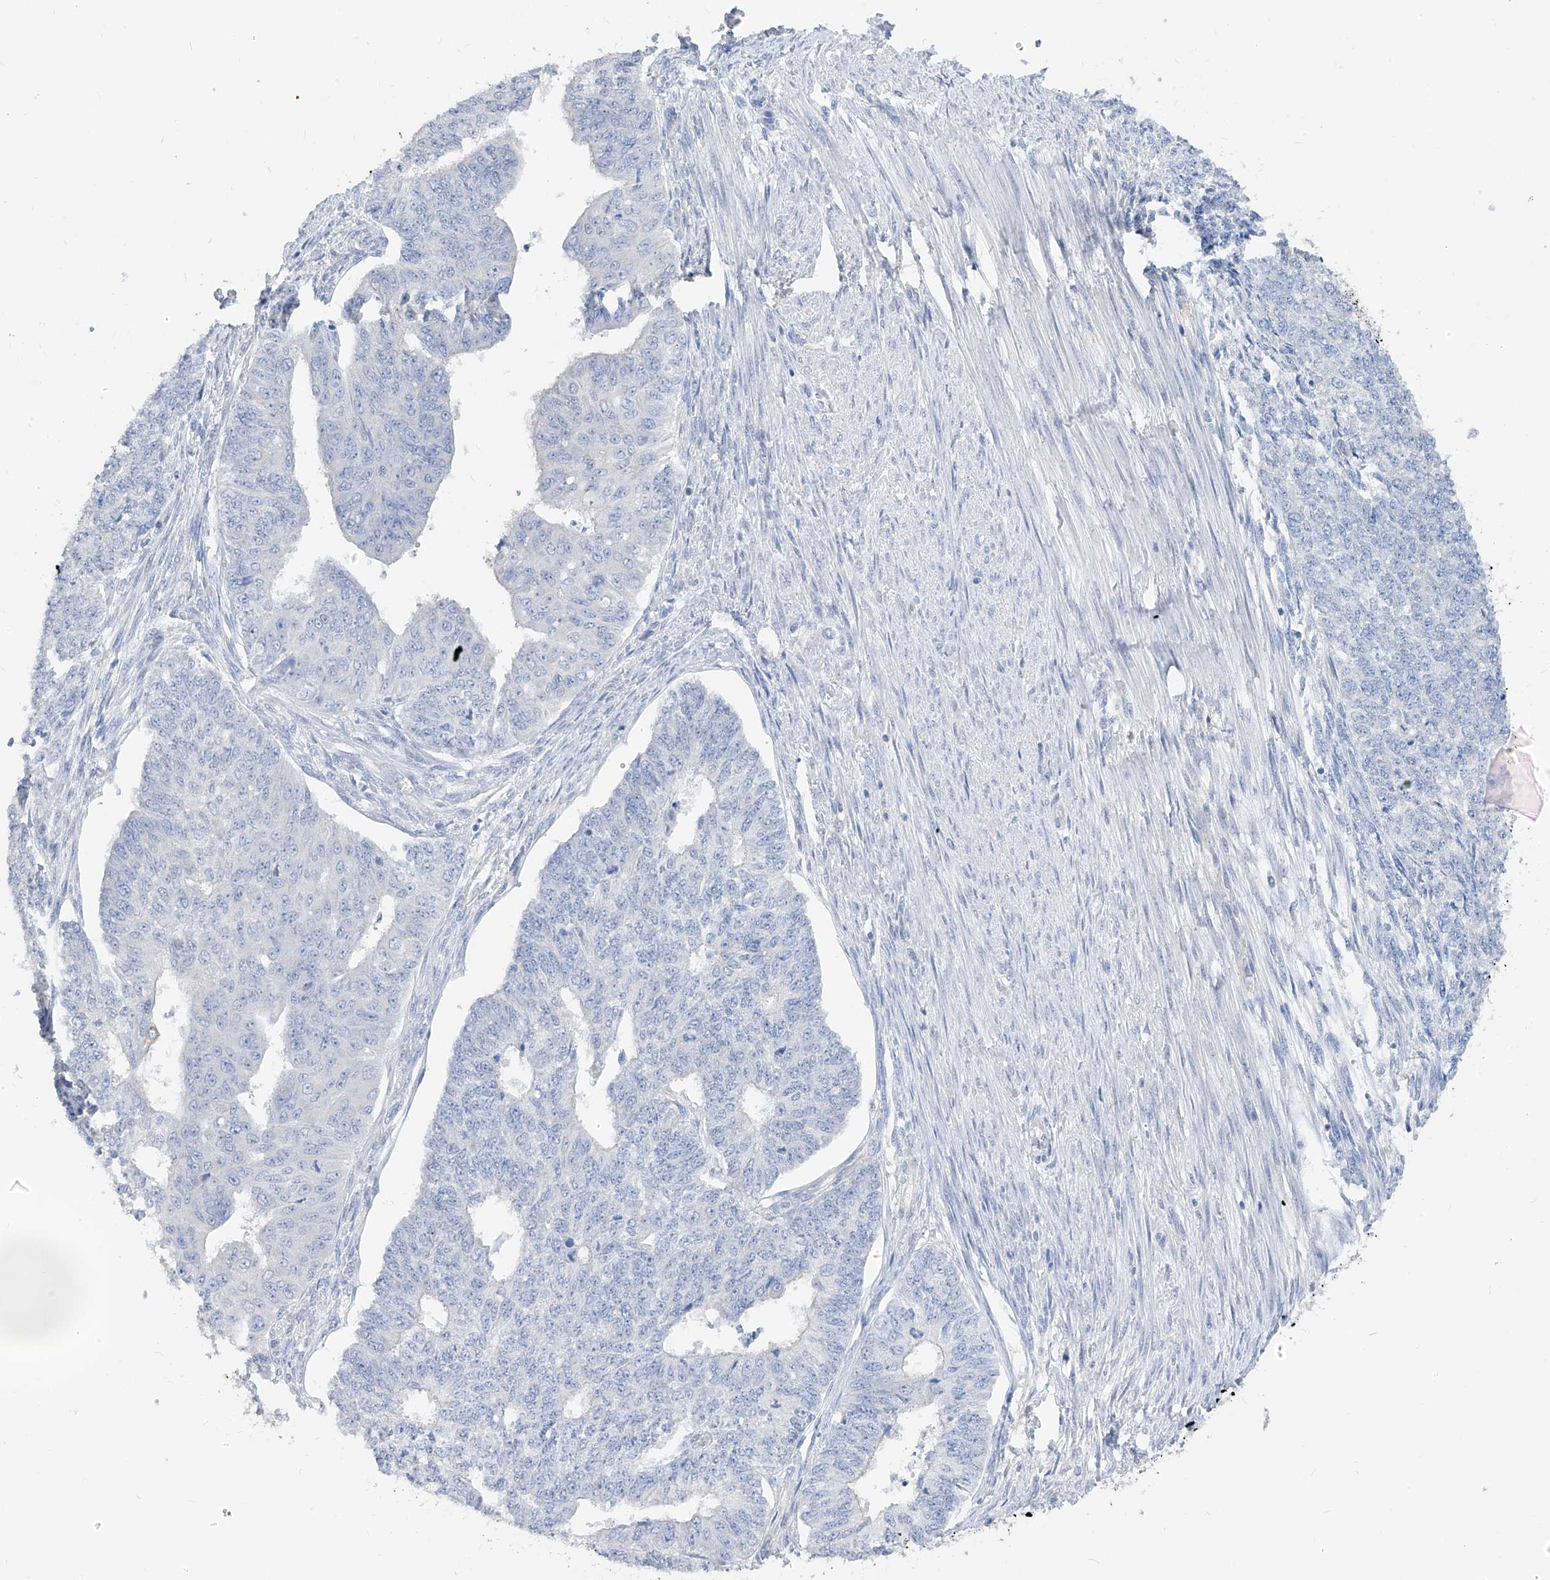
{"staining": {"intensity": "negative", "quantity": "none", "location": "none"}, "tissue": "endometrial cancer", "cell_type": "Tumor cells", "image_type": "cancer", "snomed": [{"axis": "morphology", "description": "Adenocarcinoma, NOS"}, {"axis": "topography", "description": "Endometrium"}], "caption": "Immunohistochemistry (IHC) of endometrial cancer (adenocarcinoma) shows no positivity in tumor cells.", "gene": "ZZEF1", "patient": {"sex": "female", "age": 32}}